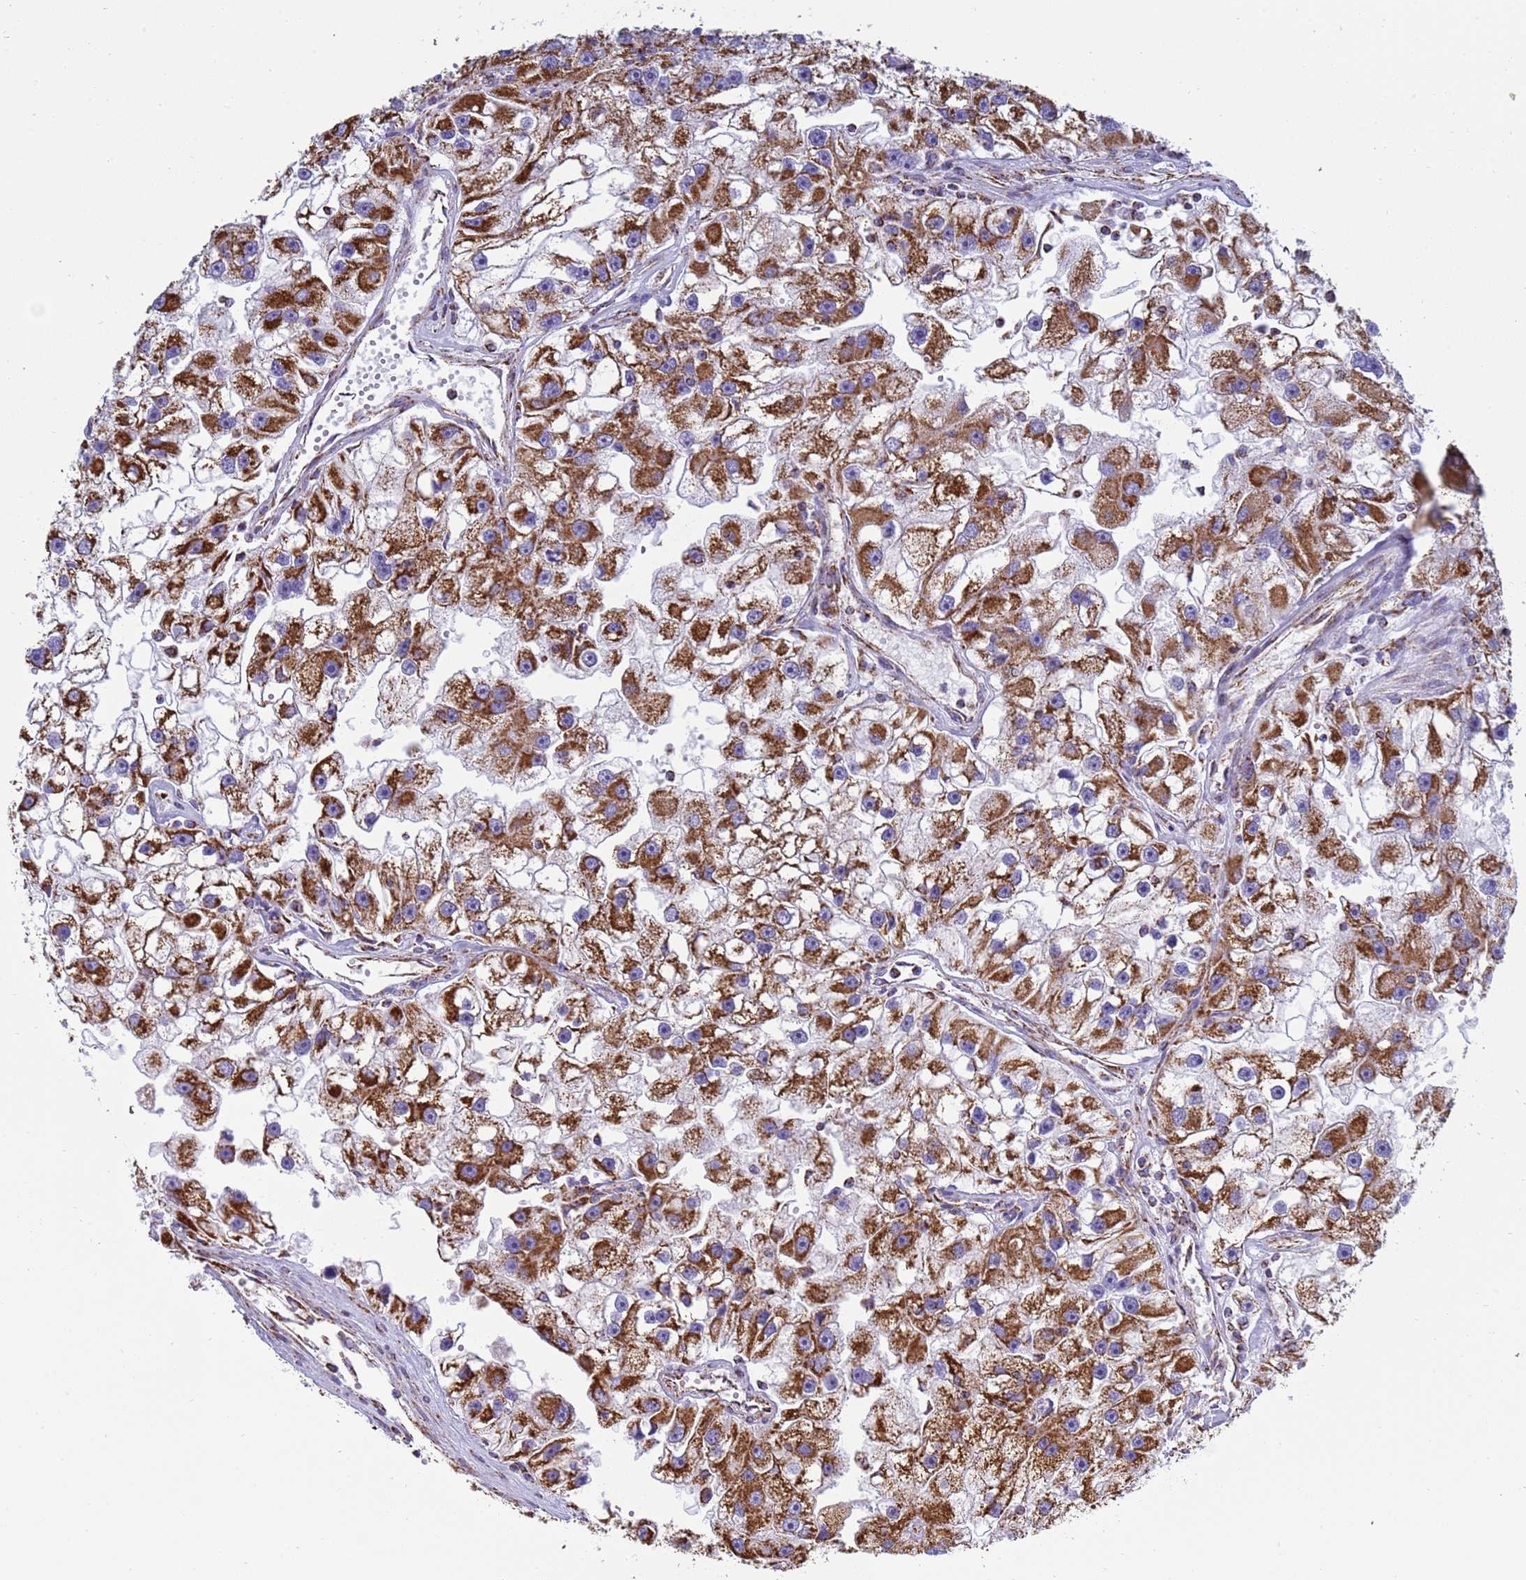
{"staining": {"intensity": "strong", "quantity": ">75%", "location": "cytoplasmic/membranous"}, "tissue": "renal cancer", "cell_type": "Tumor cells", "image_type": "cancer", "snomed": [{"axis": "morphology", "description": "Adenocarcinoma, NOS"}, {"axis": "topography", "description": "Kidney"}], "caption": "High-power microscopy captured an immunohistochemistry (IHC) histopathology image of renal cancer (adenocarcinoma), revealing strong cytoplasmic/membranous expression in about >75% of tumor cells.", "gene": "COQ4", "patient": {"sex": "male", "age": 63}}